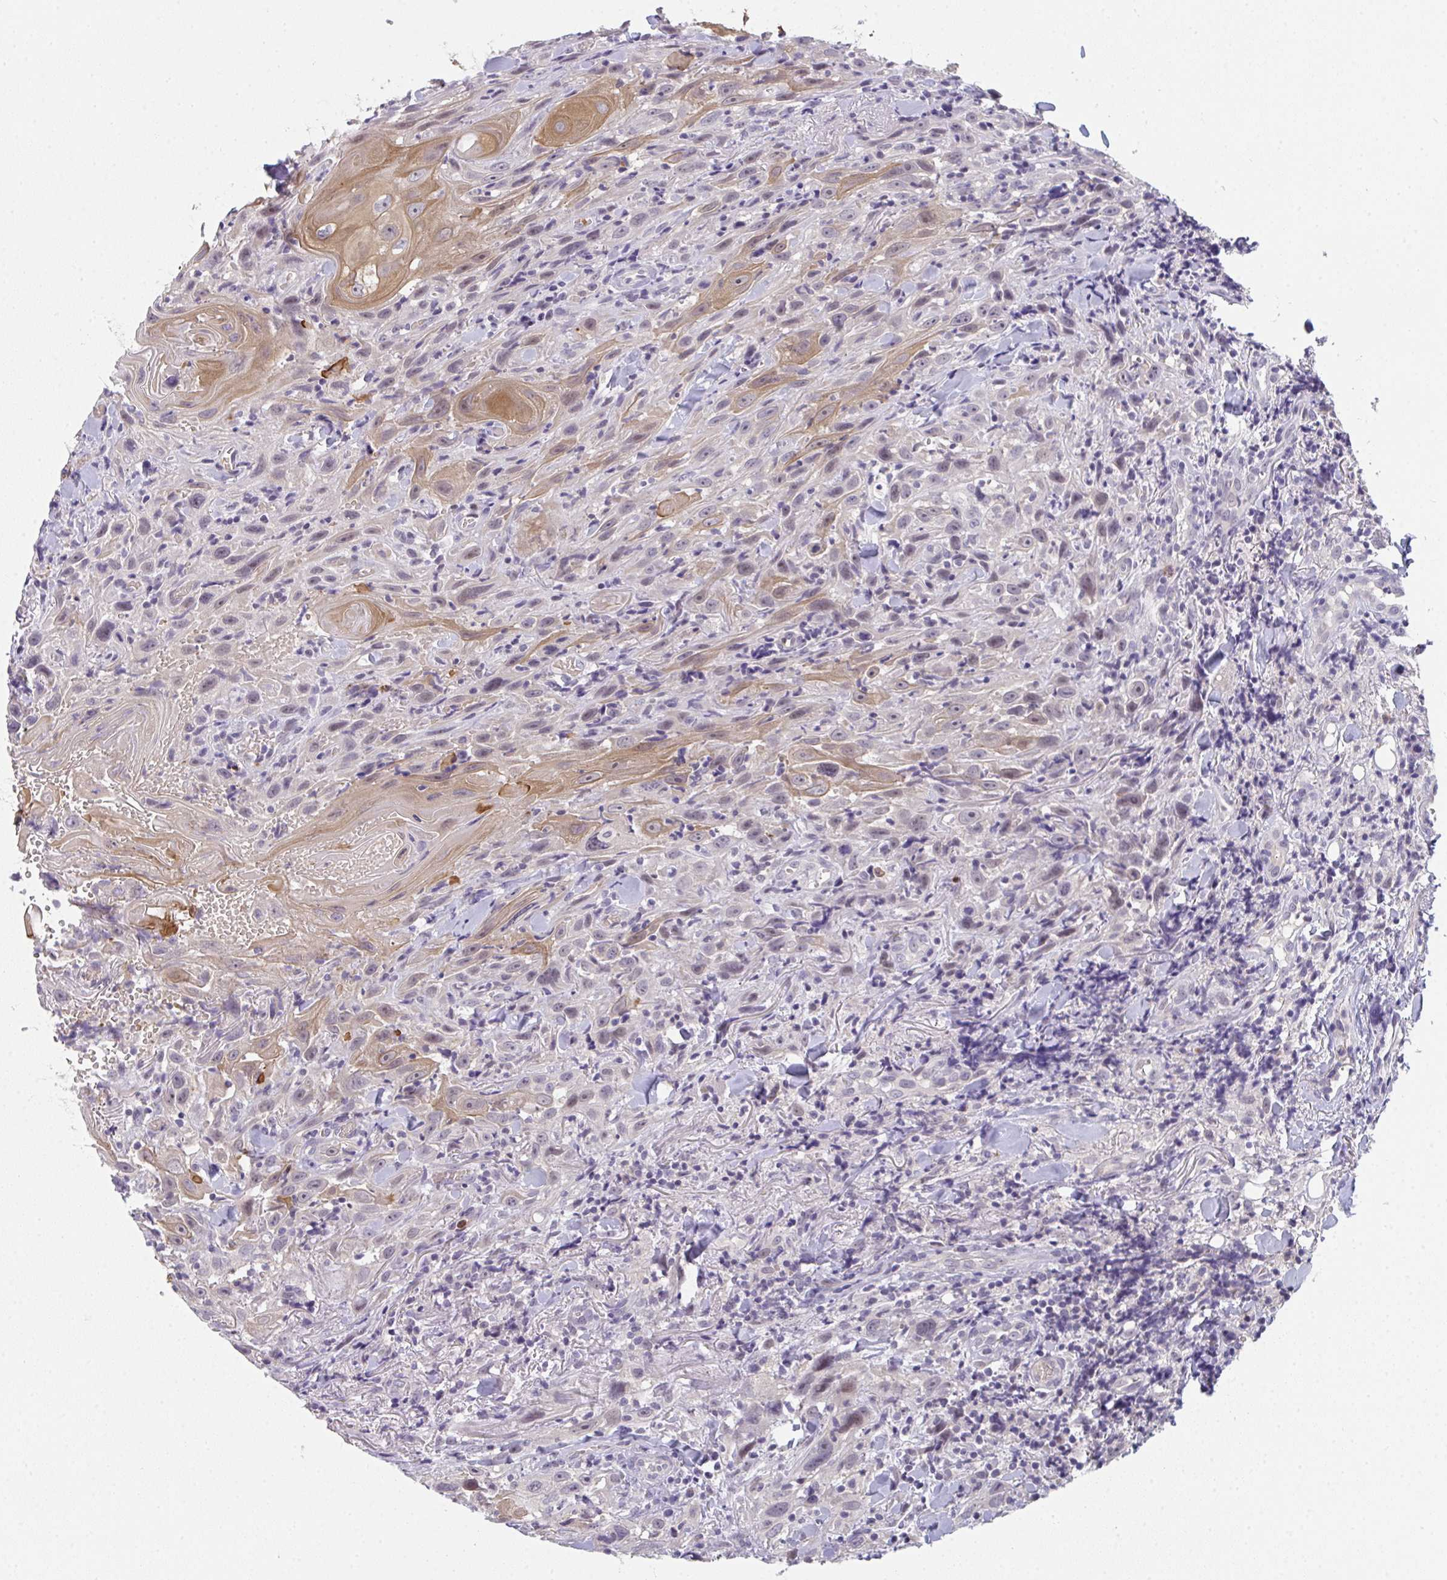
{"staining": {"intensity": "moderate", "quantity": "<25%", "location": "cytoplasmic/membranous,nuclear"}, "tissue": "head and neck cancer", "cell_type": "Tumor cells", "image_type": "cancer", "snomed": [{"axis": "morphology", "description": "Squamous cell carcinoma, NOS"}, {"axis": "topography", "description": "Head-Neck"}], "caption": "The immunohistochemical stain labels moderate cytoplasmic/membranous and nuclear staining in tumor cells of head and neck cancer tissue.", "gene": "RIOK1", "patient": {"sex": "female", "age": 95}}